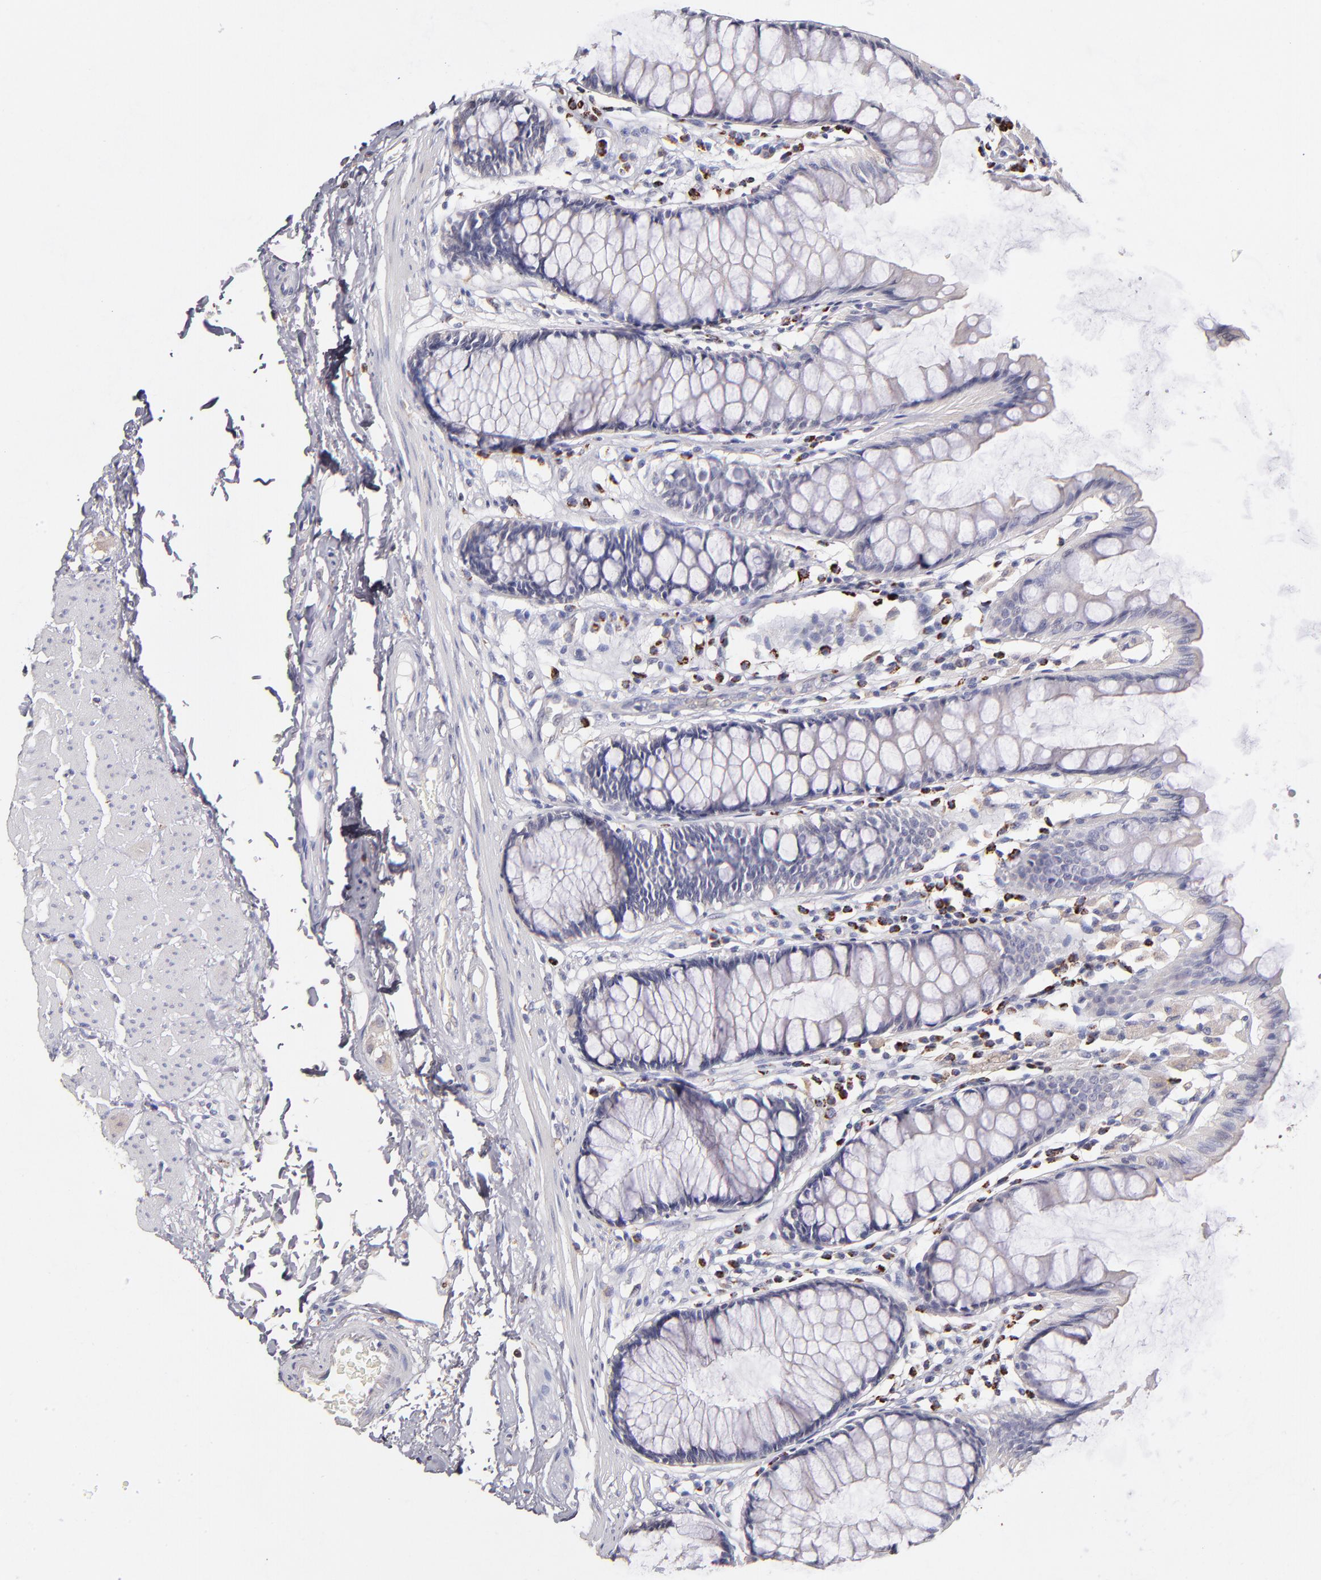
{"staining": {"intensity": "weak", "quantity": "25%-75%", "location": "cytoplasmic/membranous"}, "tissue": "rectum", "cell_type": "Glandular cells", "image_type": "normal", "snomed": [{"axis": "morphology", "description": "Normal tissue, NOS"}, {"axis": "topography", "description": "Rectum"}], "caption": "Protein expression analysis of normal human rectum reveals weak cytoplasmic/membranous expression in approximately 25%-75% of glandular cells. (Brightfield microscopy of DAB IHC at high magnification).", "gene": "GLDC", "patient": {"sex": "male", "age": 77}}